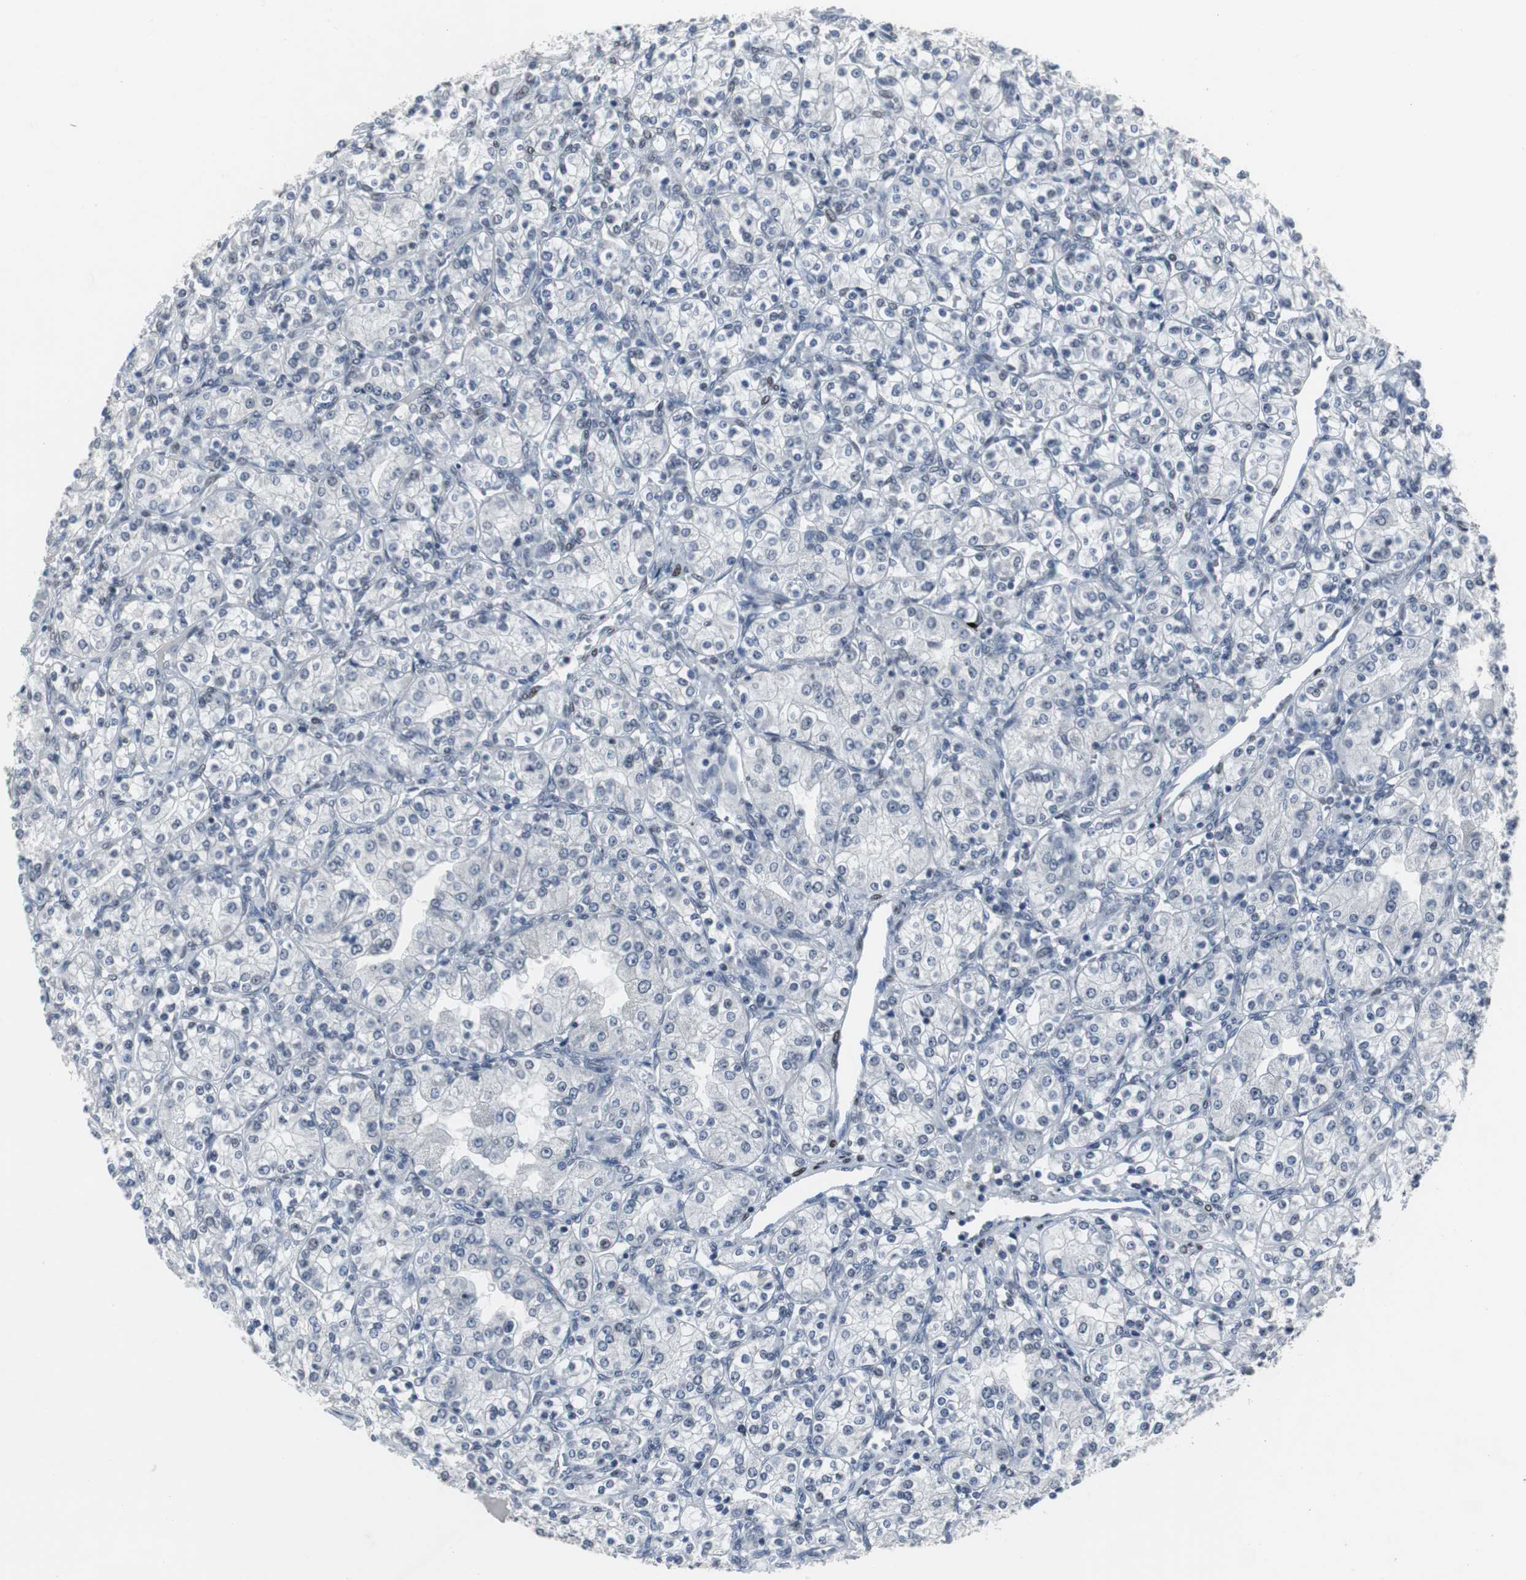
{"staining": {"intensity": "negative", "quantity": "none", "location": "none"}, "tissue": "renal cancer", "cell_type": "Tumor cells", "image_type": "cancer", "snomed": [{"axis": "morphology", "description": "Adenocarcinoma, NOS"}, {"axis": "topography", "description": "Kidney"}], "caption": "The immunohistochemistry micrograph has no significant staining in tumor cells of renal adenocarcinoma tissue.", "gene": "FOXP4", "patient": {"sex": "male", "age": 77}}